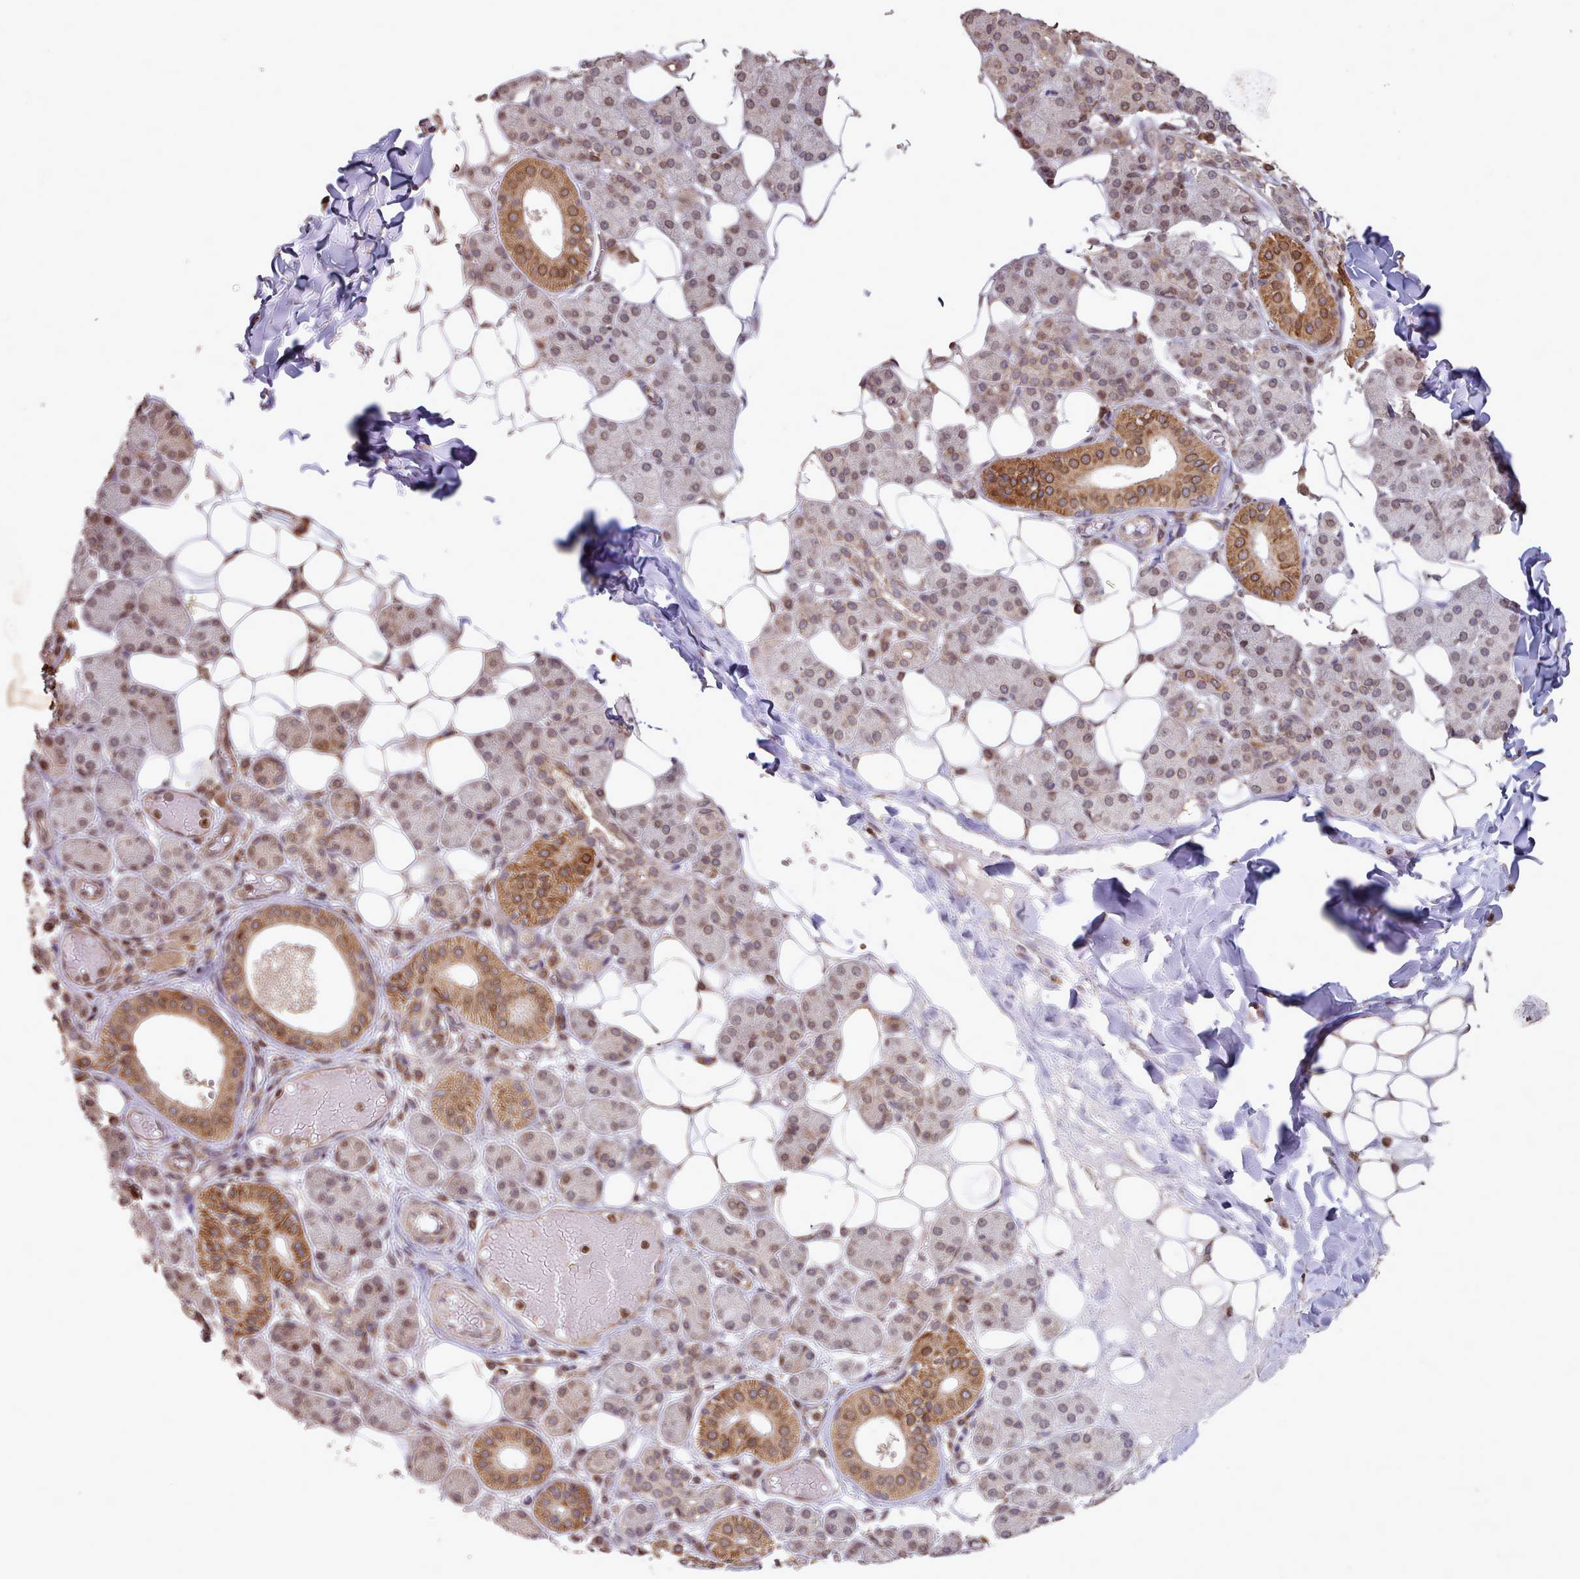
{"staining": {"intensity": "strong", "quantity": "<25%", "location": "cytoplasmic/membranous,nuclear"}, "tissue": "salivary gland", "cell_type": "Glandular cells", "image_type": "normal", "snomed": [{"axis": "morphology", "description": "Normal tissue, NOS"}, {"axis": "topography", "description": "Salivary gland"}], "caption": "Strong cytoplasmic/membranous,nuclear positivity is identified in approximately <25% of glandular cells in unremarkable salivary gland. Nuclei are stained in blue.", "gene": "TOR1AIP1", "patient": {"sex": "female", "age": 33}}